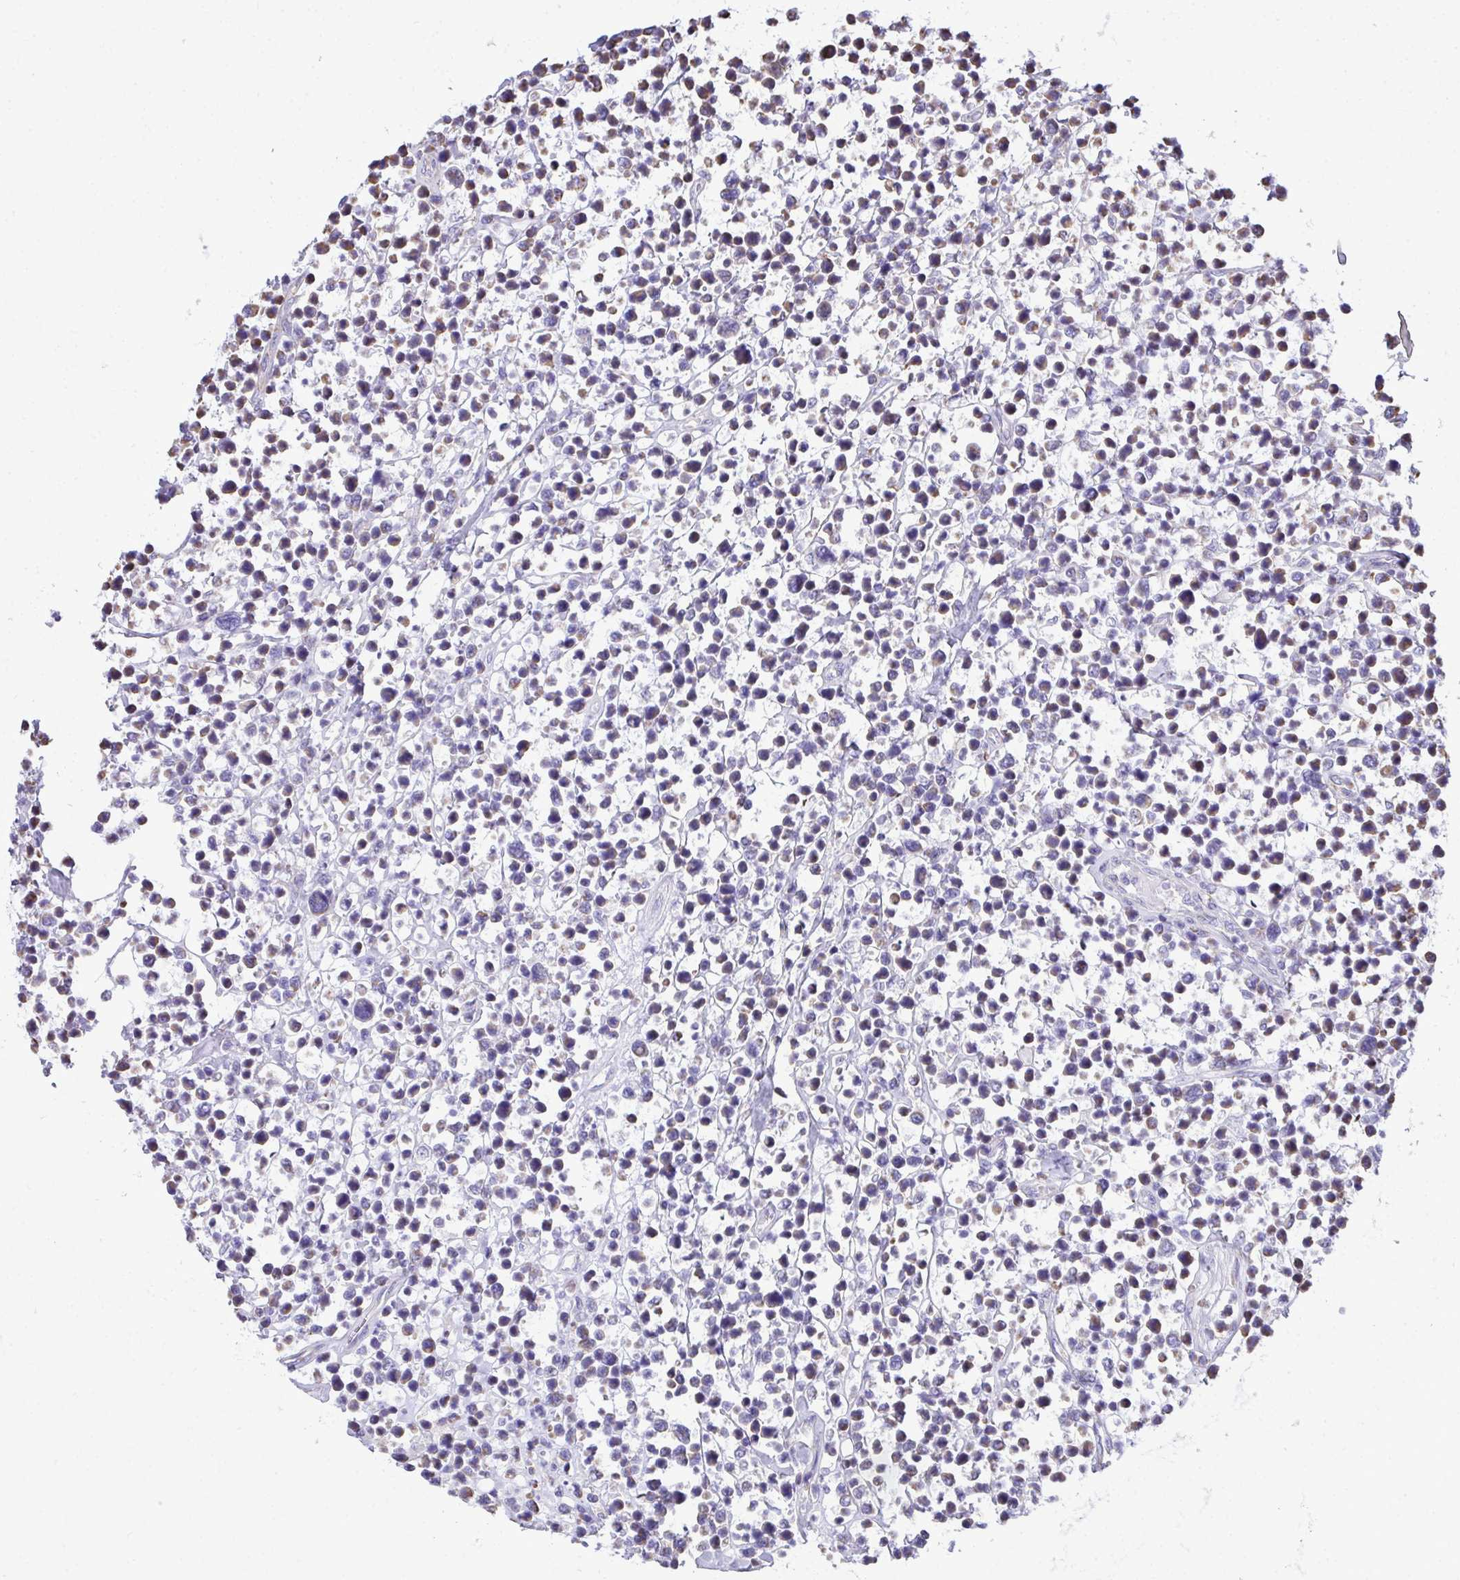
{"staining": {"intensity": "weak", "quantity": "<25%", "location": "cytoplasmic/membranous"}, "tissue": "lymphoma", "cell_type": "Tumor cells", "image_type": "cancer", "snomed": [{"axis": "morphology", "description": "Malignant lymphoma, non-Hodgkin's type, Low grade"}, {"axis": "topography", "description": "Lymph node"}], "caption": "This photomicrograph is of low-grade malignant lymphoma, non-Hodgkin's type stained with immunohistochemistry to label a protein in brown with the nuclei are counter-stained blue. There is no staining in tumor cells.", "gene": "MPZL2", "patient": {"sex": "male", "age": 60}}